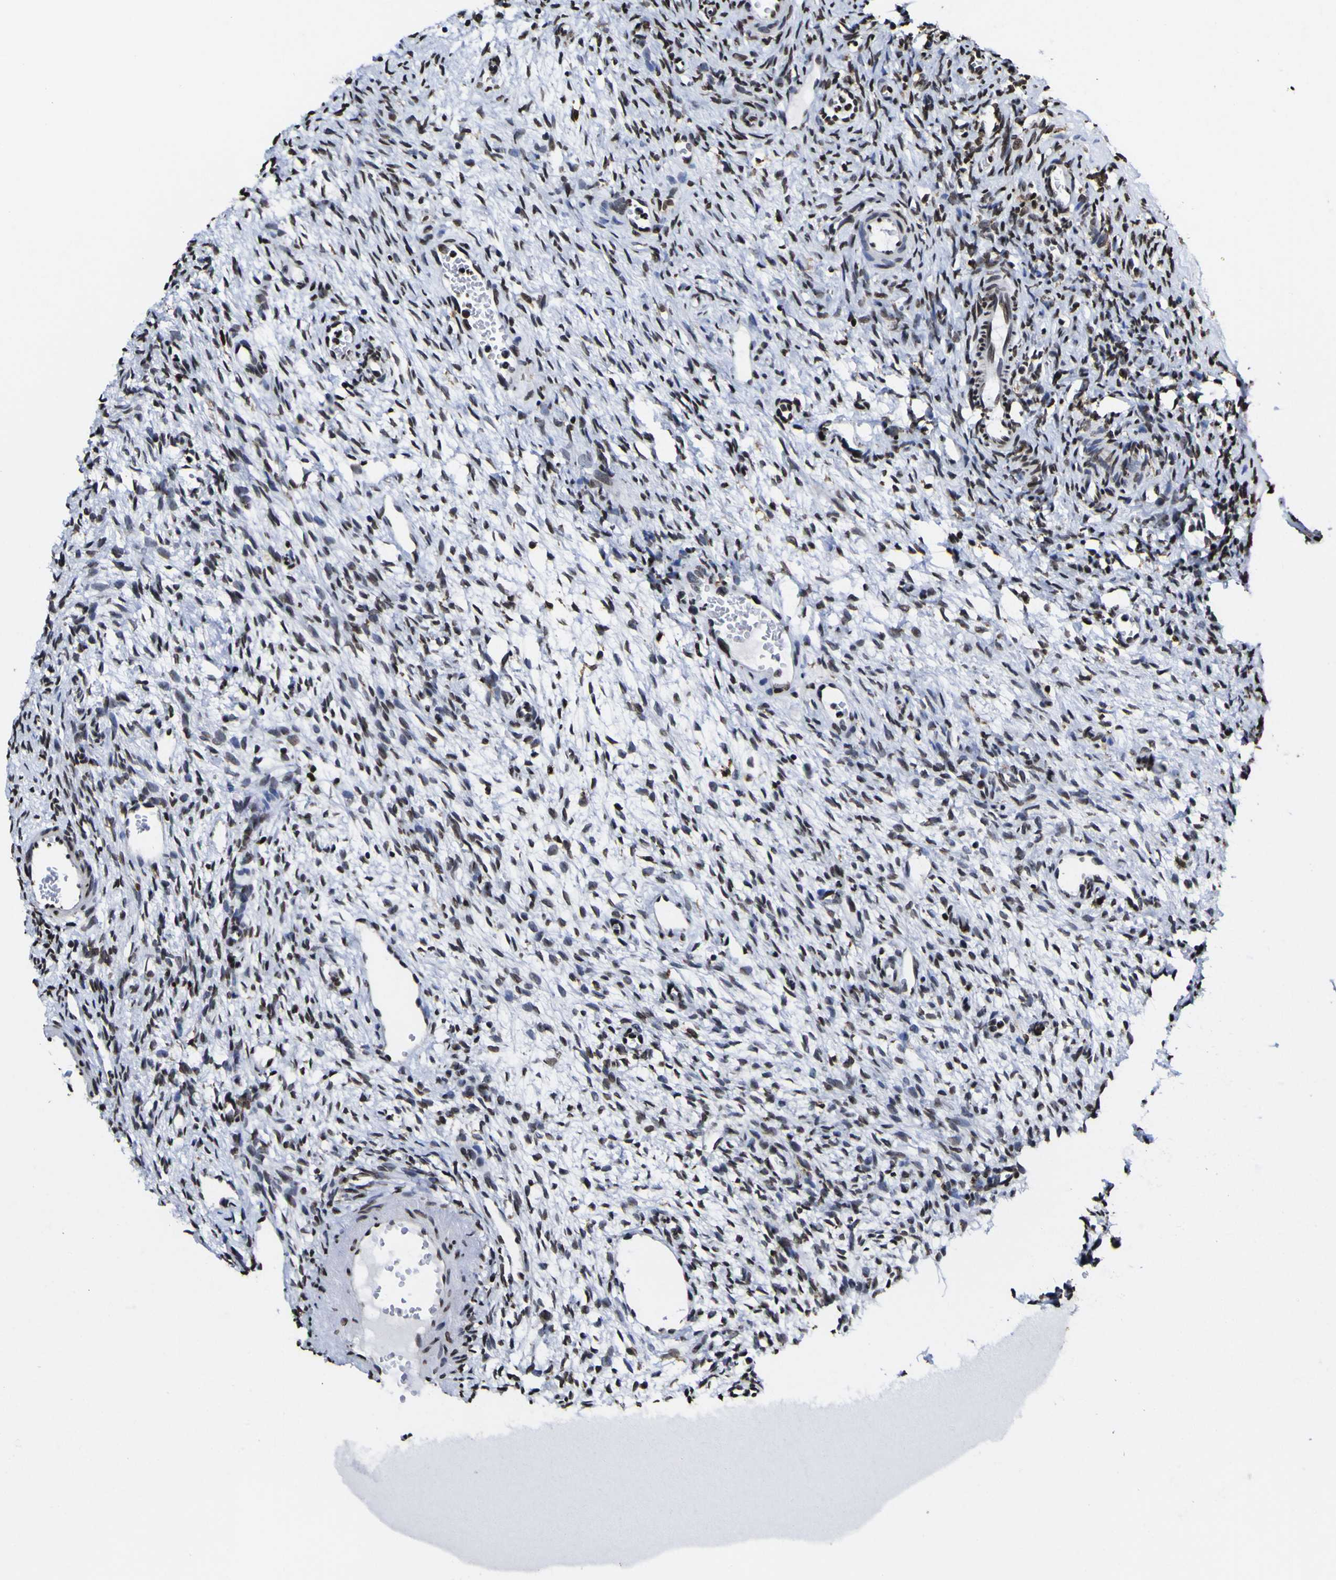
{"staining": {"intensity": "strong", "quantity": "25%-75%", "location": "nuclear"}, "tissue": "ovary", "cell_type": "Ovarian stroma cells", "image_type": "normal", "snomed": [{"axis": "morphology", "description": "Normal tissue, NOS"}, {"axis": "topography", "description": "Ovary"}], "caption": "An immunohistochemistry (IHC) image of unremarkable tissue is shown. Protein staining in brown labels strong nuclear positivity in ovary within ovarian stroma cells.", "gene": "PIAS1", "patient": {"sex": "female", "age": 33}}